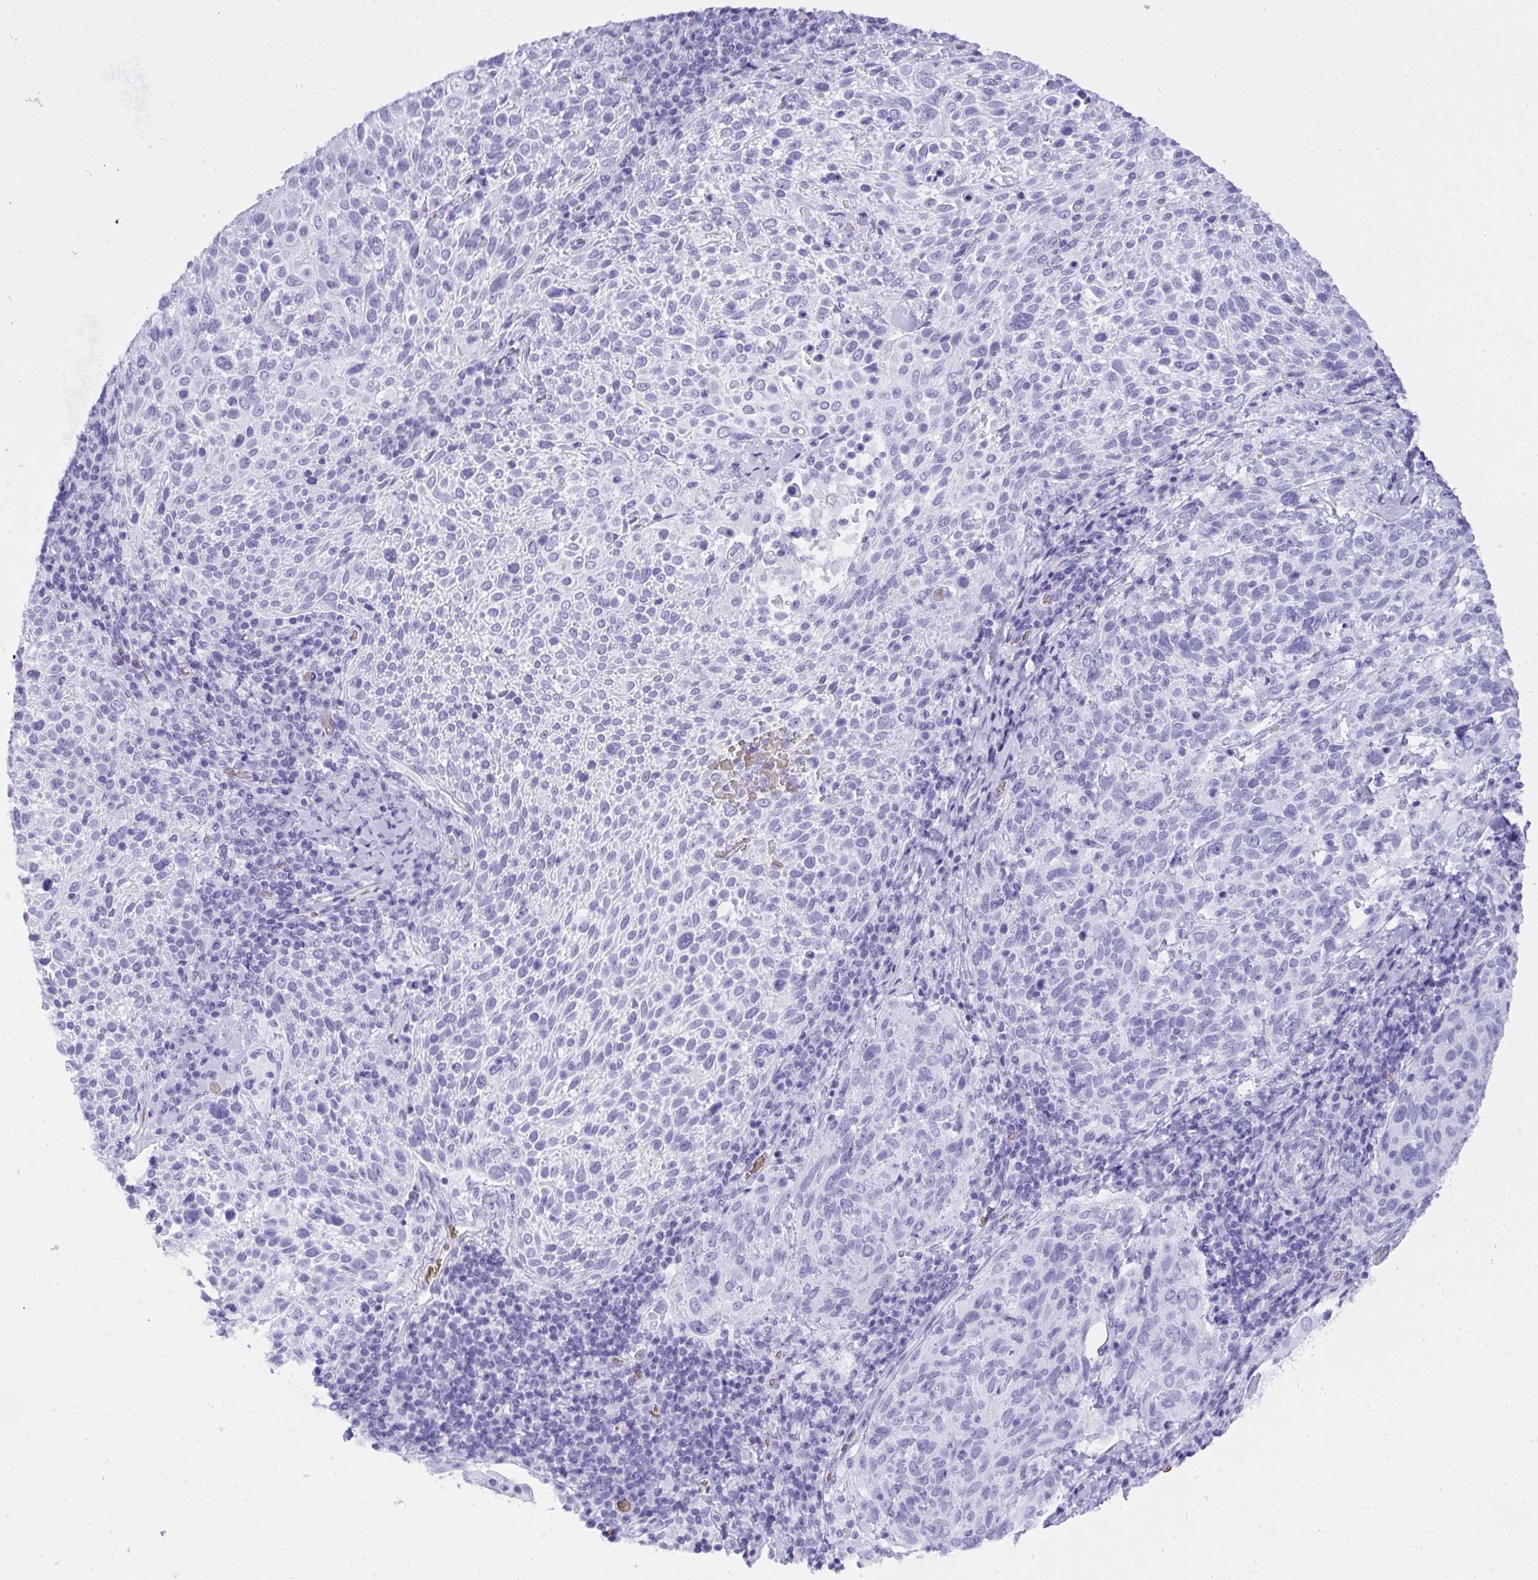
{"staining": {"intensity": "negative", "quantity": "none", "location": "none"}, "tissue": "cervical cancer", "cell_type": "Tumor cells", "image_type": "cancer", "snomed": [{"axis": "morphology", "description": "Squamous cell carcinoma, NOS"}, {"axis": "topography", "description": "Cervix"}], "caption": "Tumor cells are negative for brown protein staining in cervical cancer (squamous cell carcinoma).", "gene": "ANK1", "patient": {"sex": "female", "age": 61}}